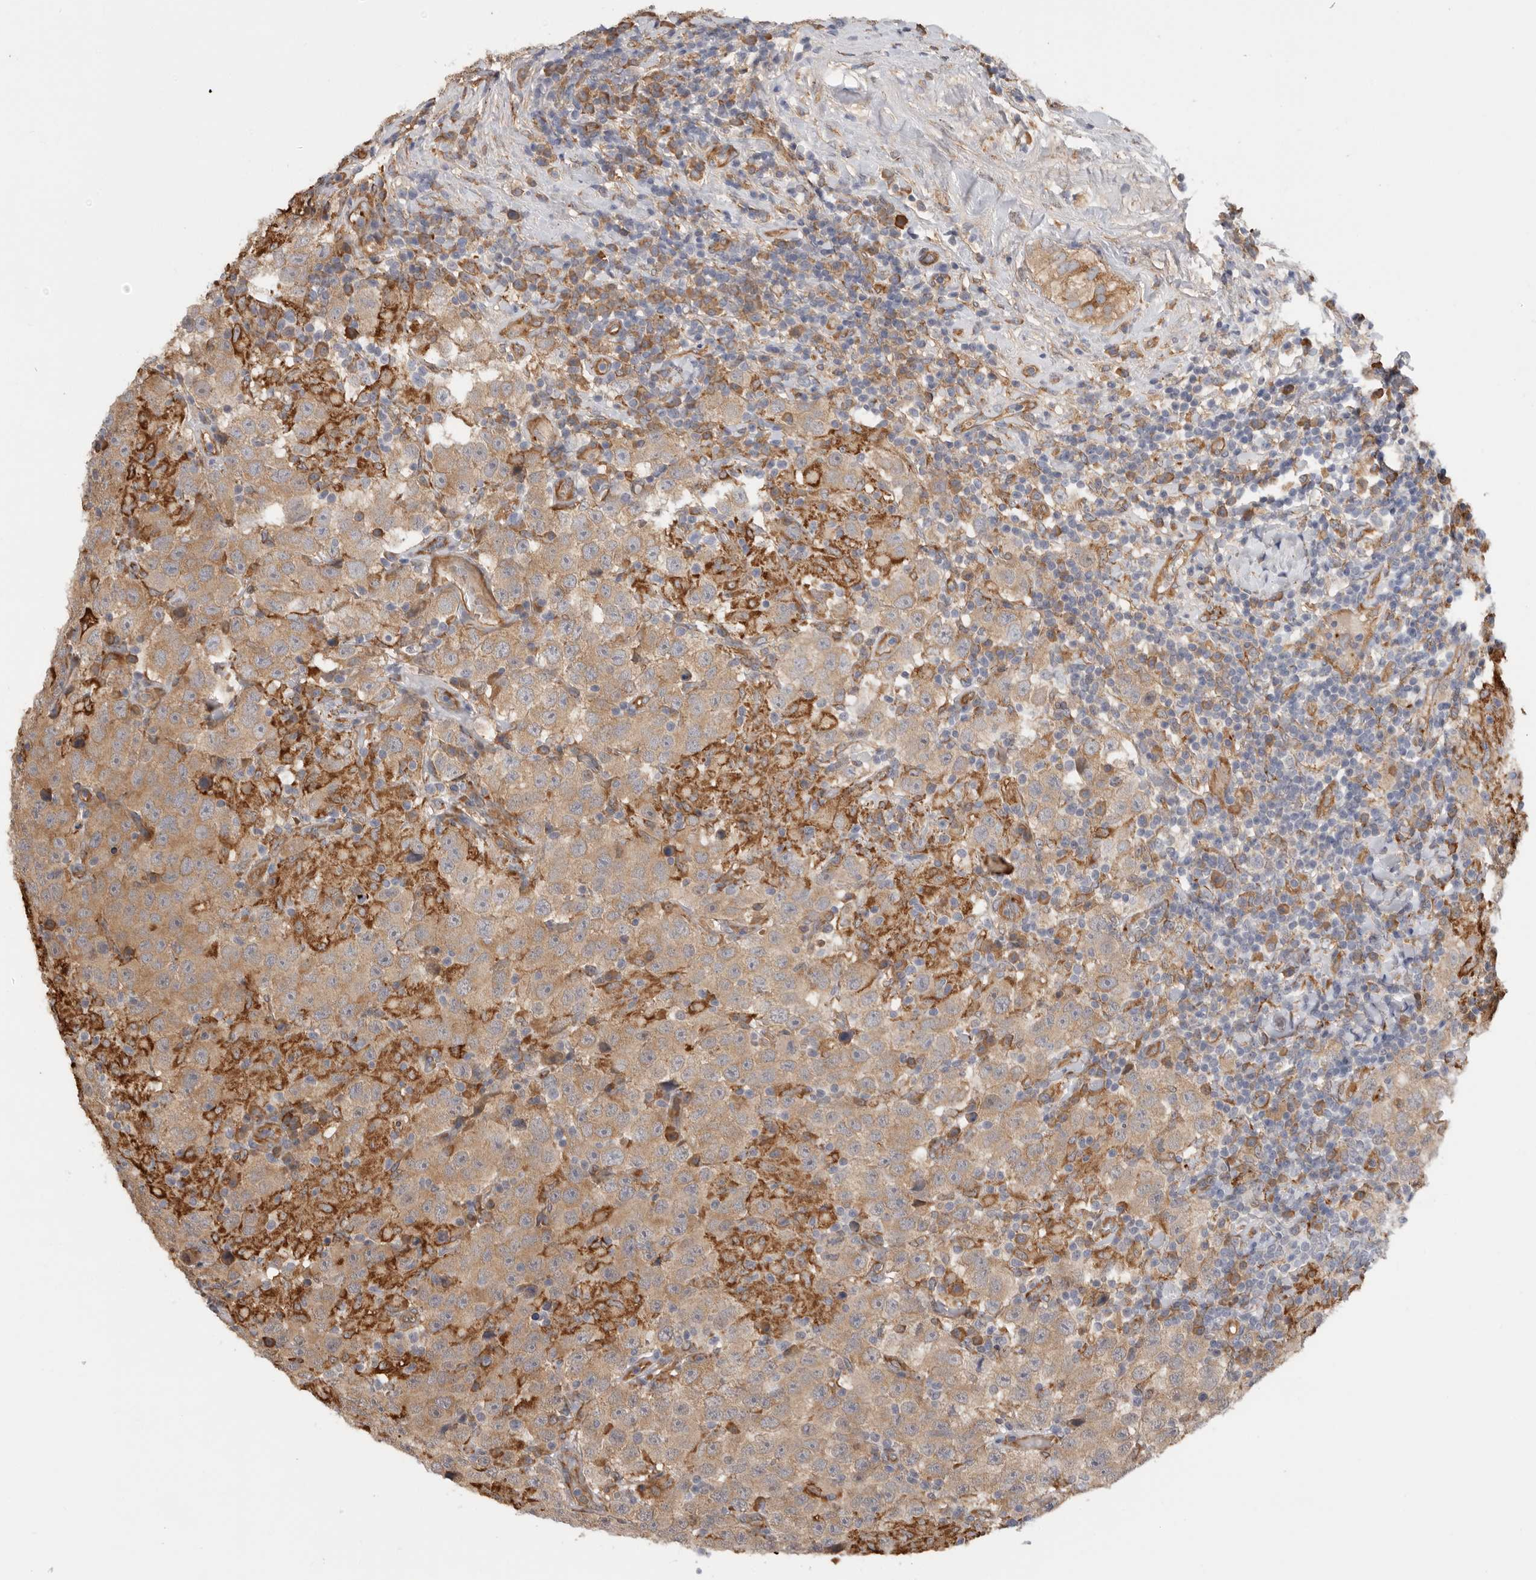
{"staining": {"intensity": "moderate", "quantity": ">75%", "location": "cytoplasmic/membranous"}, "tissue": "testis cancer", "cell_type": "Tumor cells", "image_type": "cancer", "snomed": [{"axis": "morphology", "description": "Seminoma, NOS"}, {"axis": "topography", "description": "Testis"}], "caption": "Testis cancer stained with DAB IHC shows medium levels of moderate cytoplasmic/membranous staining in about >75% of tumor cells.", "gene": "CDC42BPB", "patient": {"sex": "male", "age": 41}}